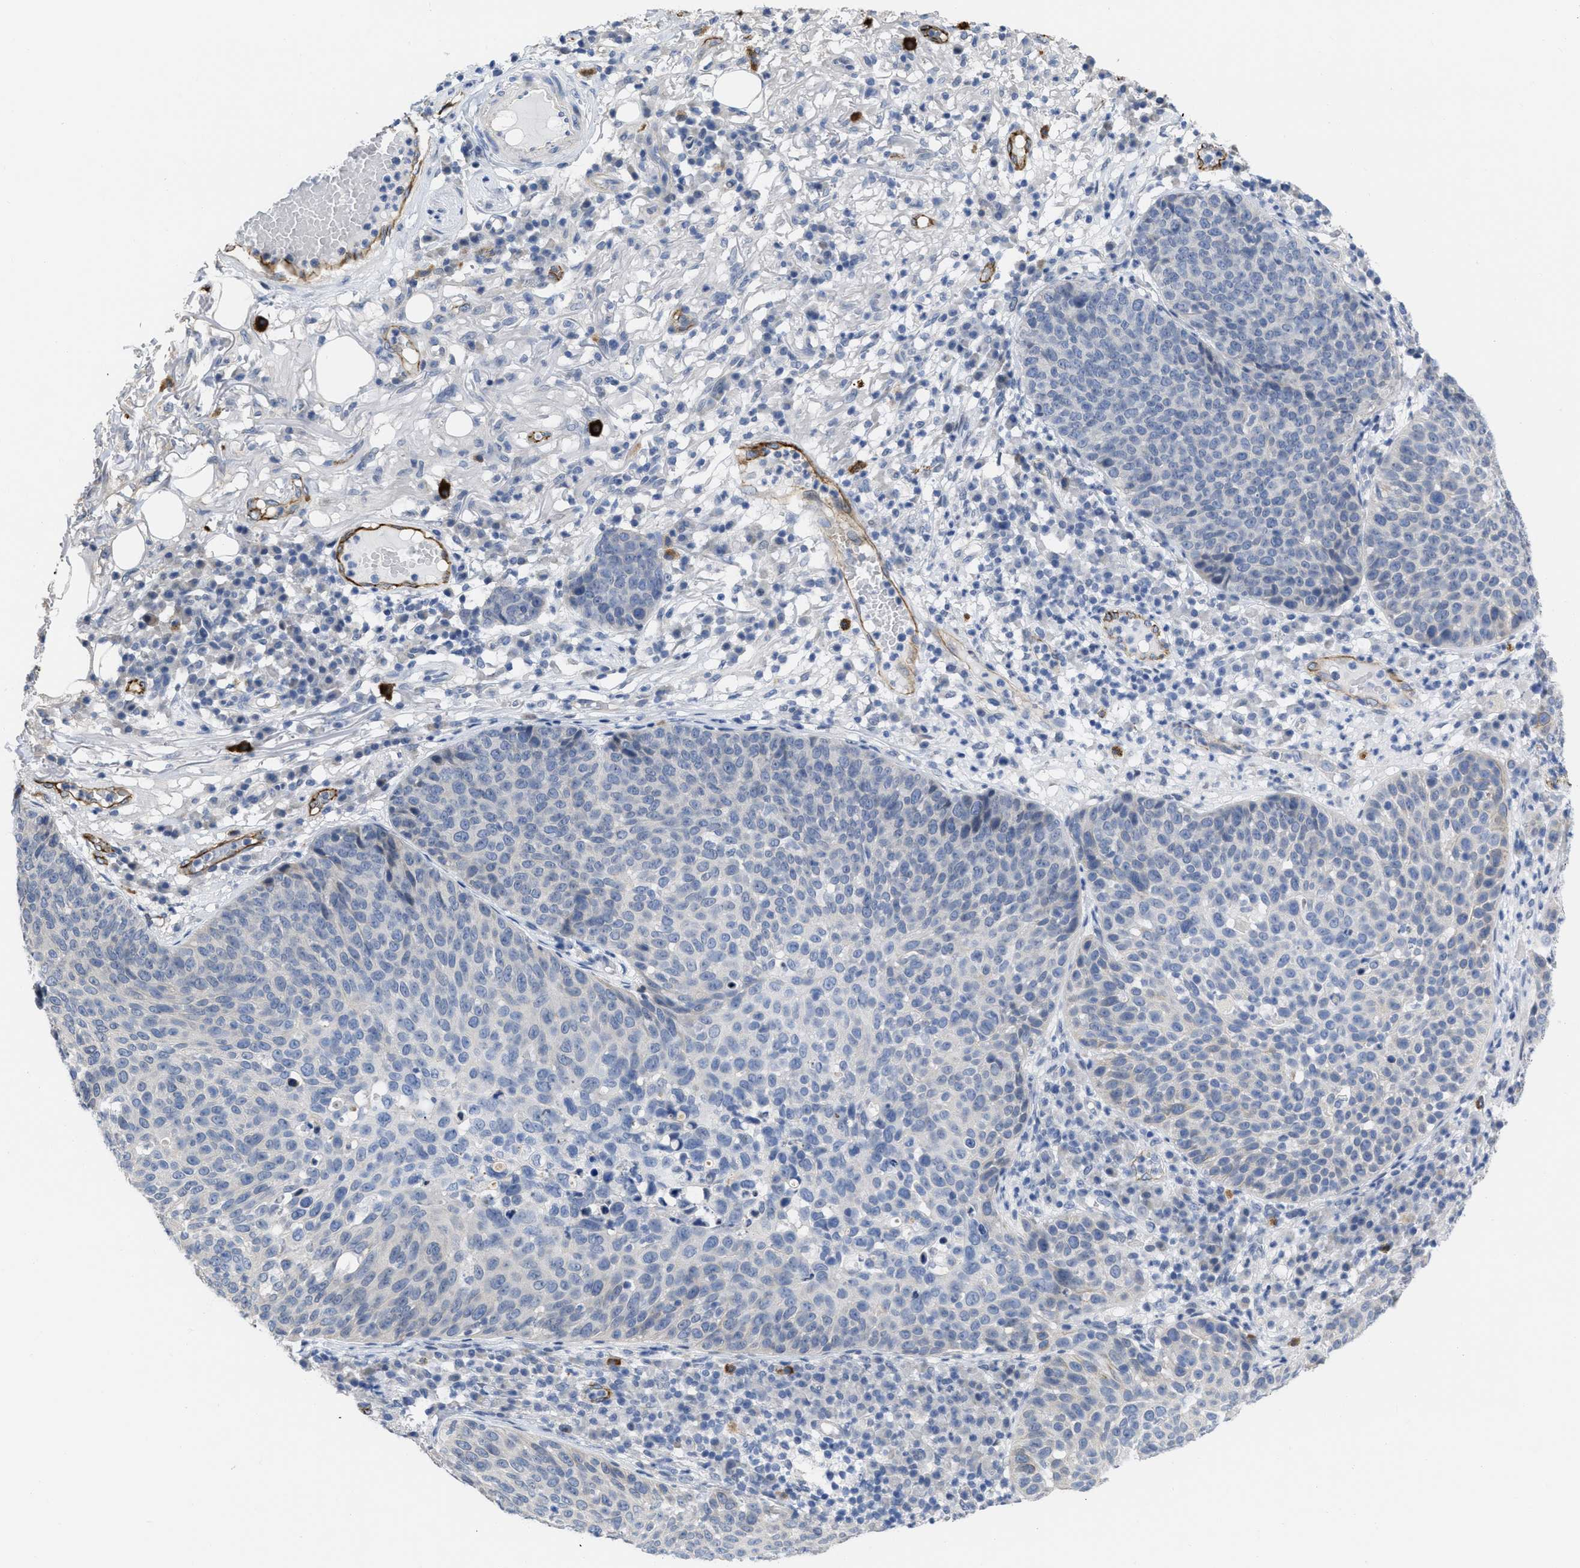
{"staining": {"intensity": "negative", "quantity": "none", "location": "none"}, "tissue": "skin cancer", "cell_type": "Tumor cells", "image_type": "cancer", "snomed": [{"axis": "morphology", "description": "Squamous cell carcinoma in situ, NOS"}, {"axis": "morphology", "description": "Squamous cell carcinoma, NOS"}, {"axis": "topography", "description": "Skin"}], "caption": "The micrograph reveals no significant positivity in tumor cells of skin squamous cell carcinoma.", "gene": "ACKR1", "patient": {"sex": "male", "age": 93}}